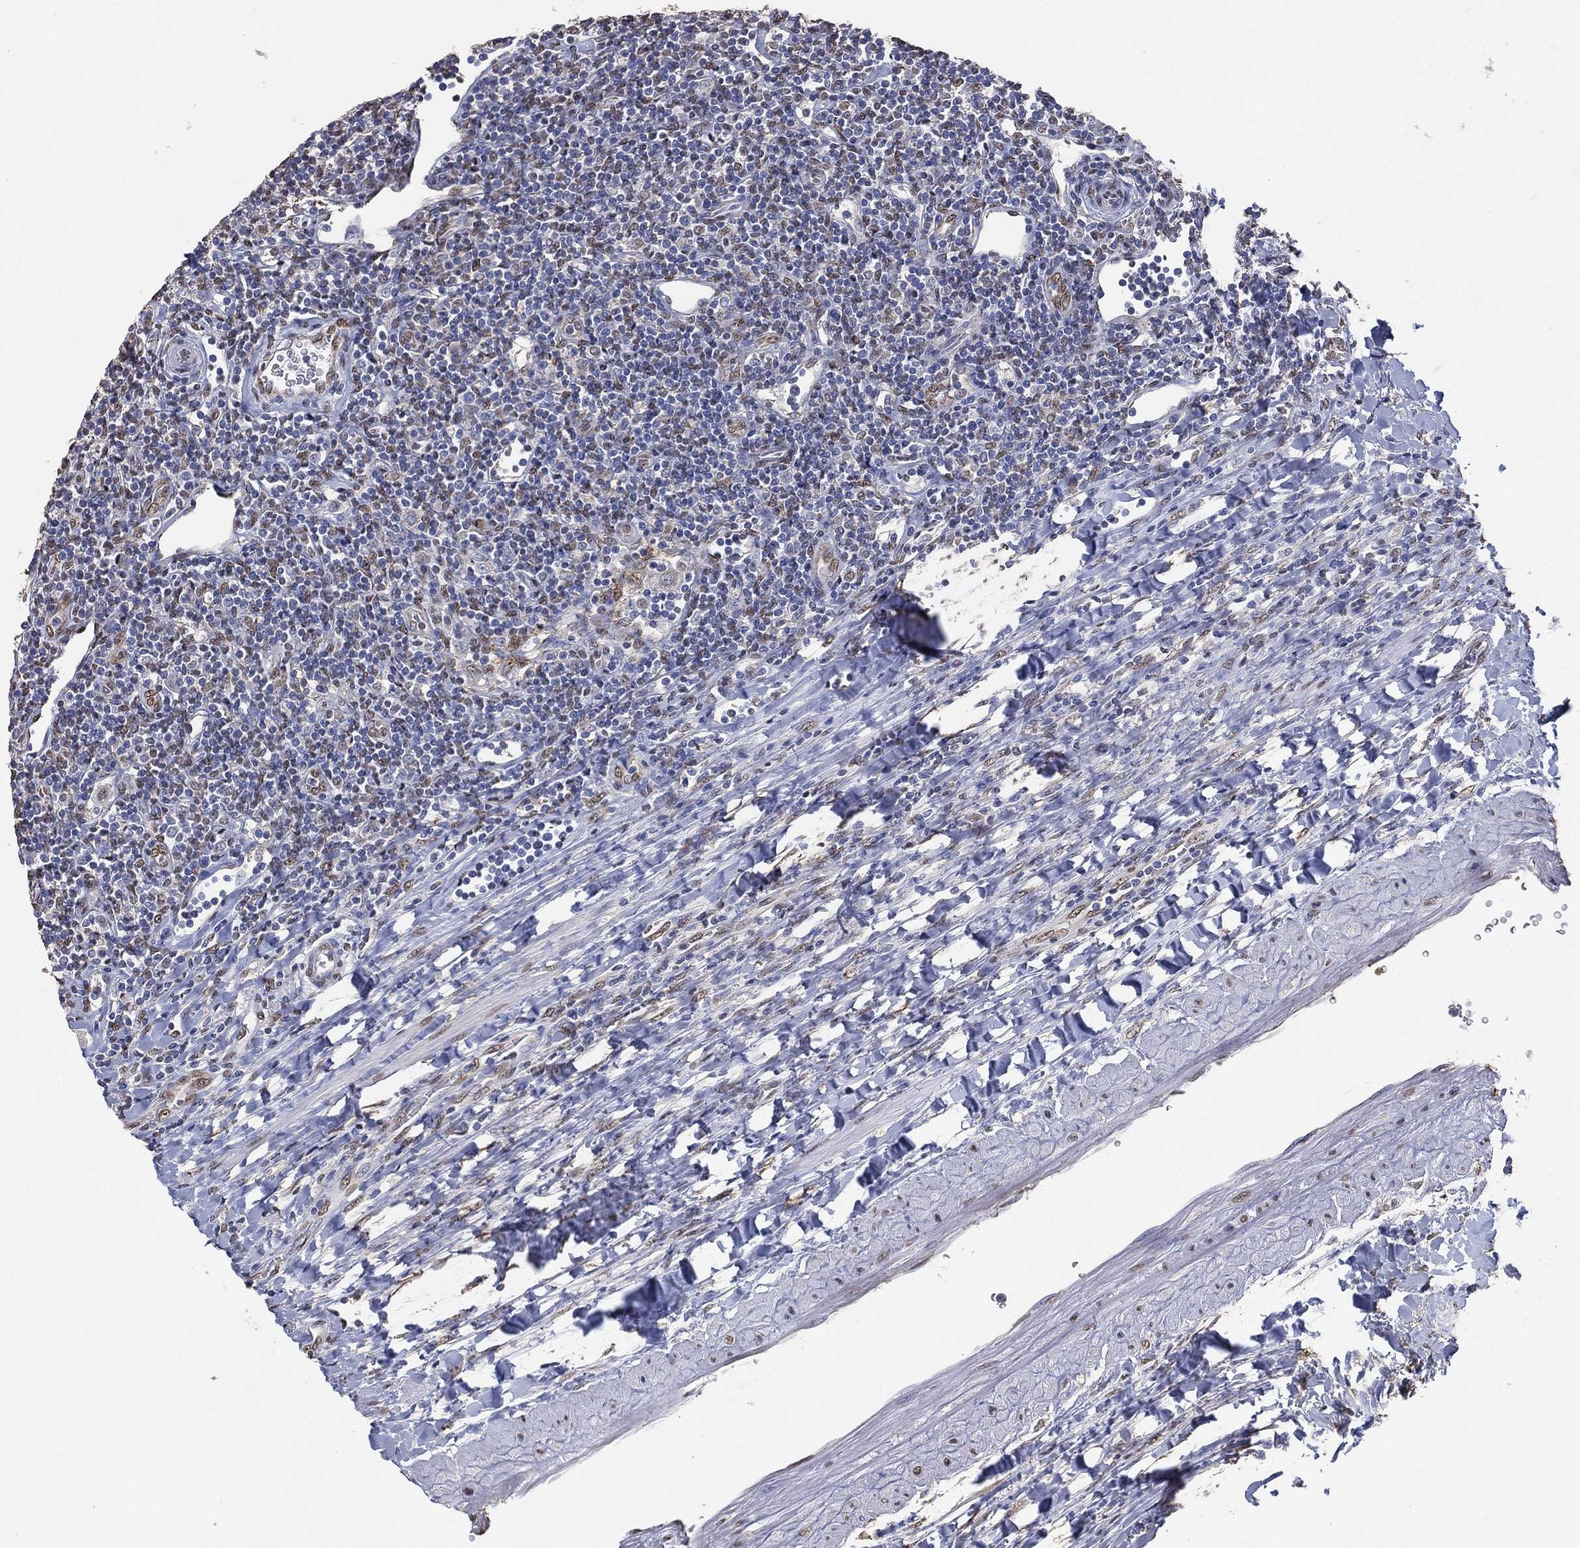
{"staining": {"intensity": "negative", "quantity": "none", "location": "none"}, "tissue": "lymphoma", "cell_type": "Tumor cells", "image_type": "cancer", "snomed": [{"axis": "morphology", "description": "Hodgkin's disease, NOS"}, {"axis": "topography", "description": "Lymph node"}], "caption": "A micrograph of Hodgkin's disease stained for a protein exhibits no brown staining in tumor cells. (Stains: DAB immunohistochemistry with hematoxylin counter stain, Microscopy: brightfield microscopy at high magnification).", "gene": "ALDH7A1", "patient": {"sex": "male", "age": 40}}